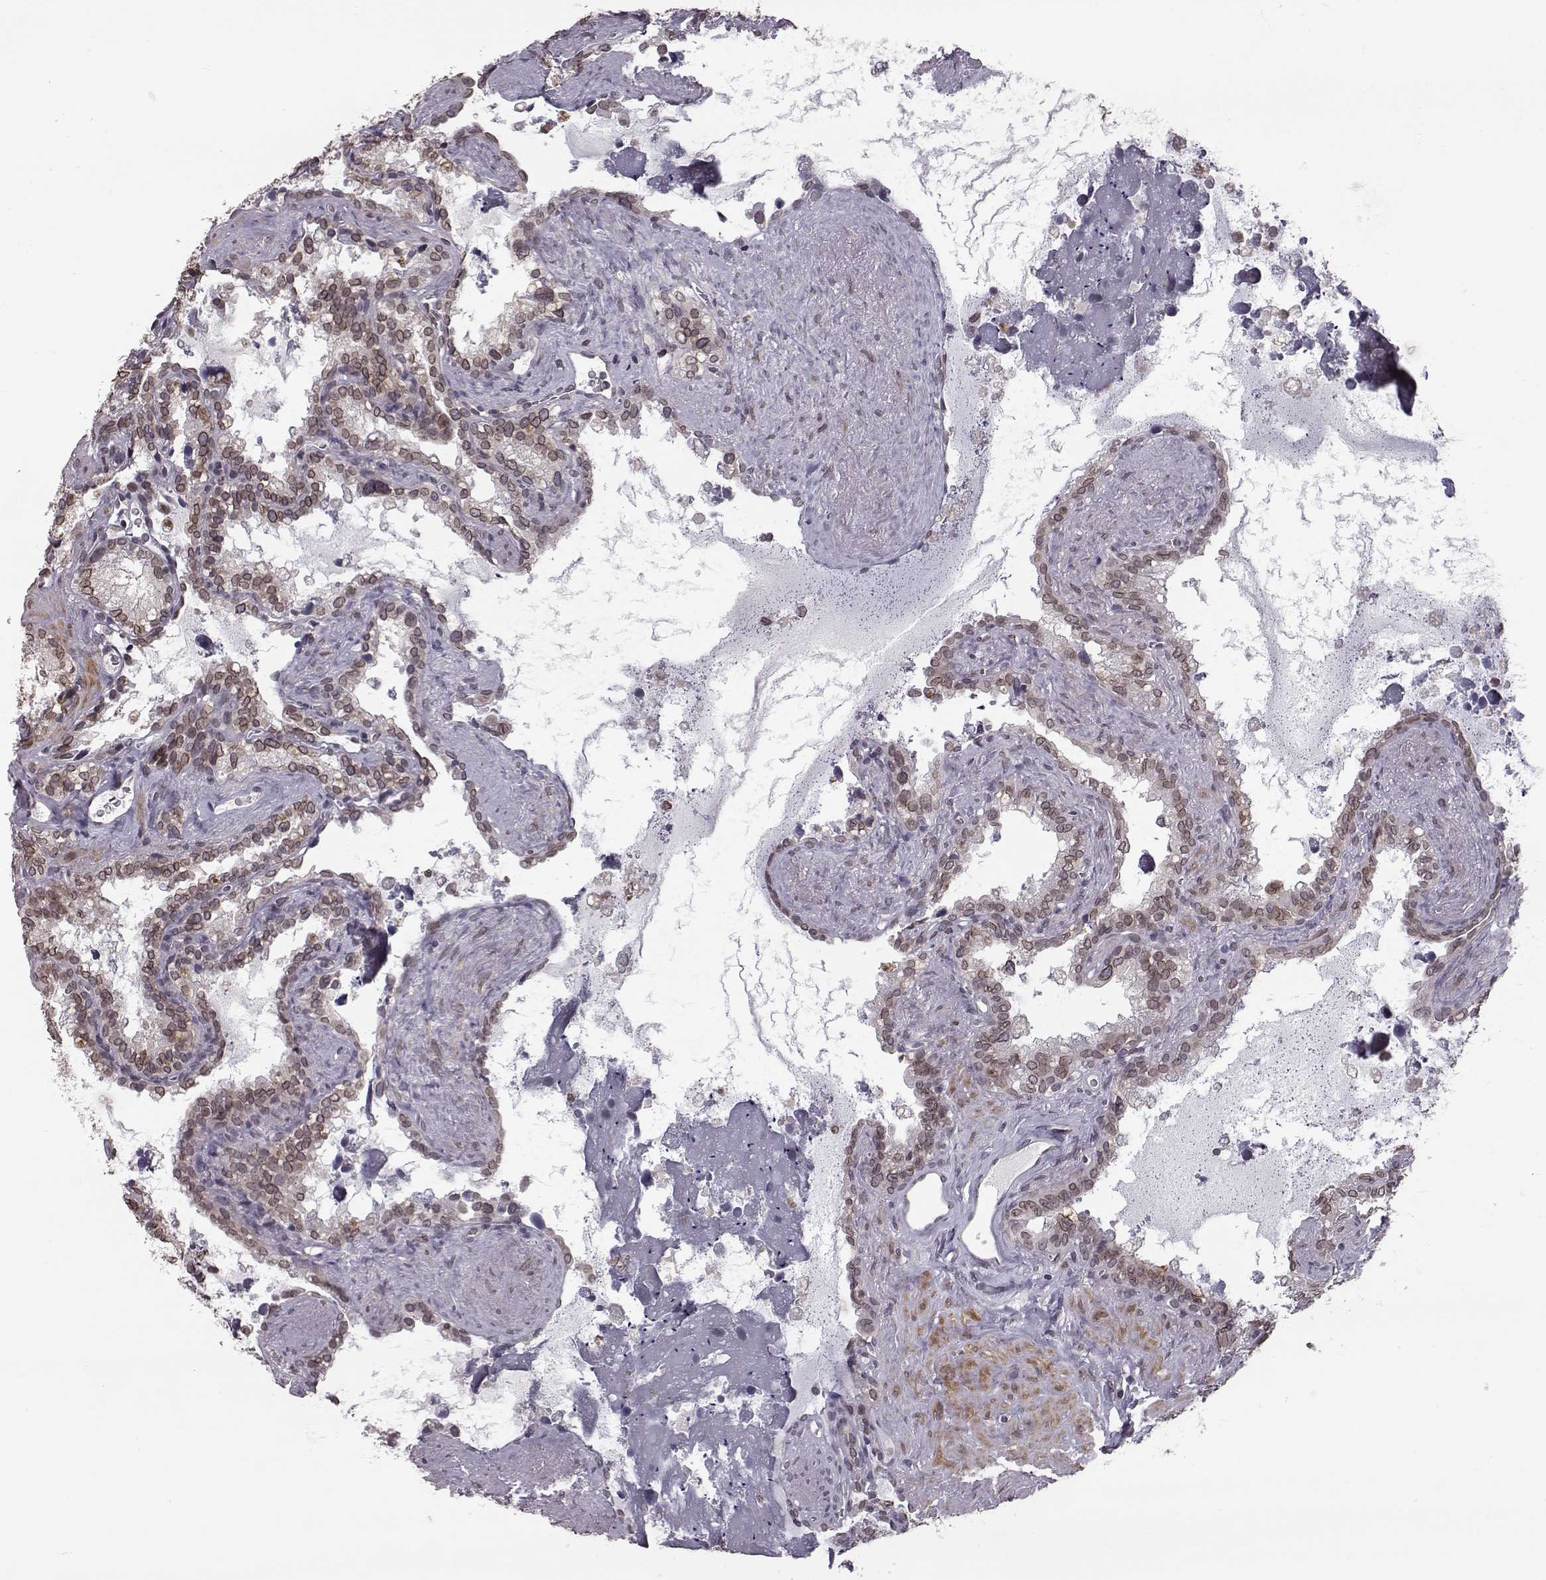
{"staining": {"intensity": "weak", "quantity": ">75%", "location": "cytoplasmic/membranous,nuclear"}, "tissue": "seminal vesicle", "cell_type": "Glandular cells", "image_type": "normal", "snomed": [{"axis": "morphology", "description": "Normal tissue, NOS"}, {"axis": "topography", "description": "Seminal veicle"}], "caption": "This image displays unremarkable seminal vesicle stained with immunohistochemistry to label a protein in brown. The cytoplasmic/membranous,nuclear of glandular cells show weak positivity for the protein. Nuclei are counter-stained blue.", "gene": "NUP37", "patient": {"sex": "male", "age": 71}}